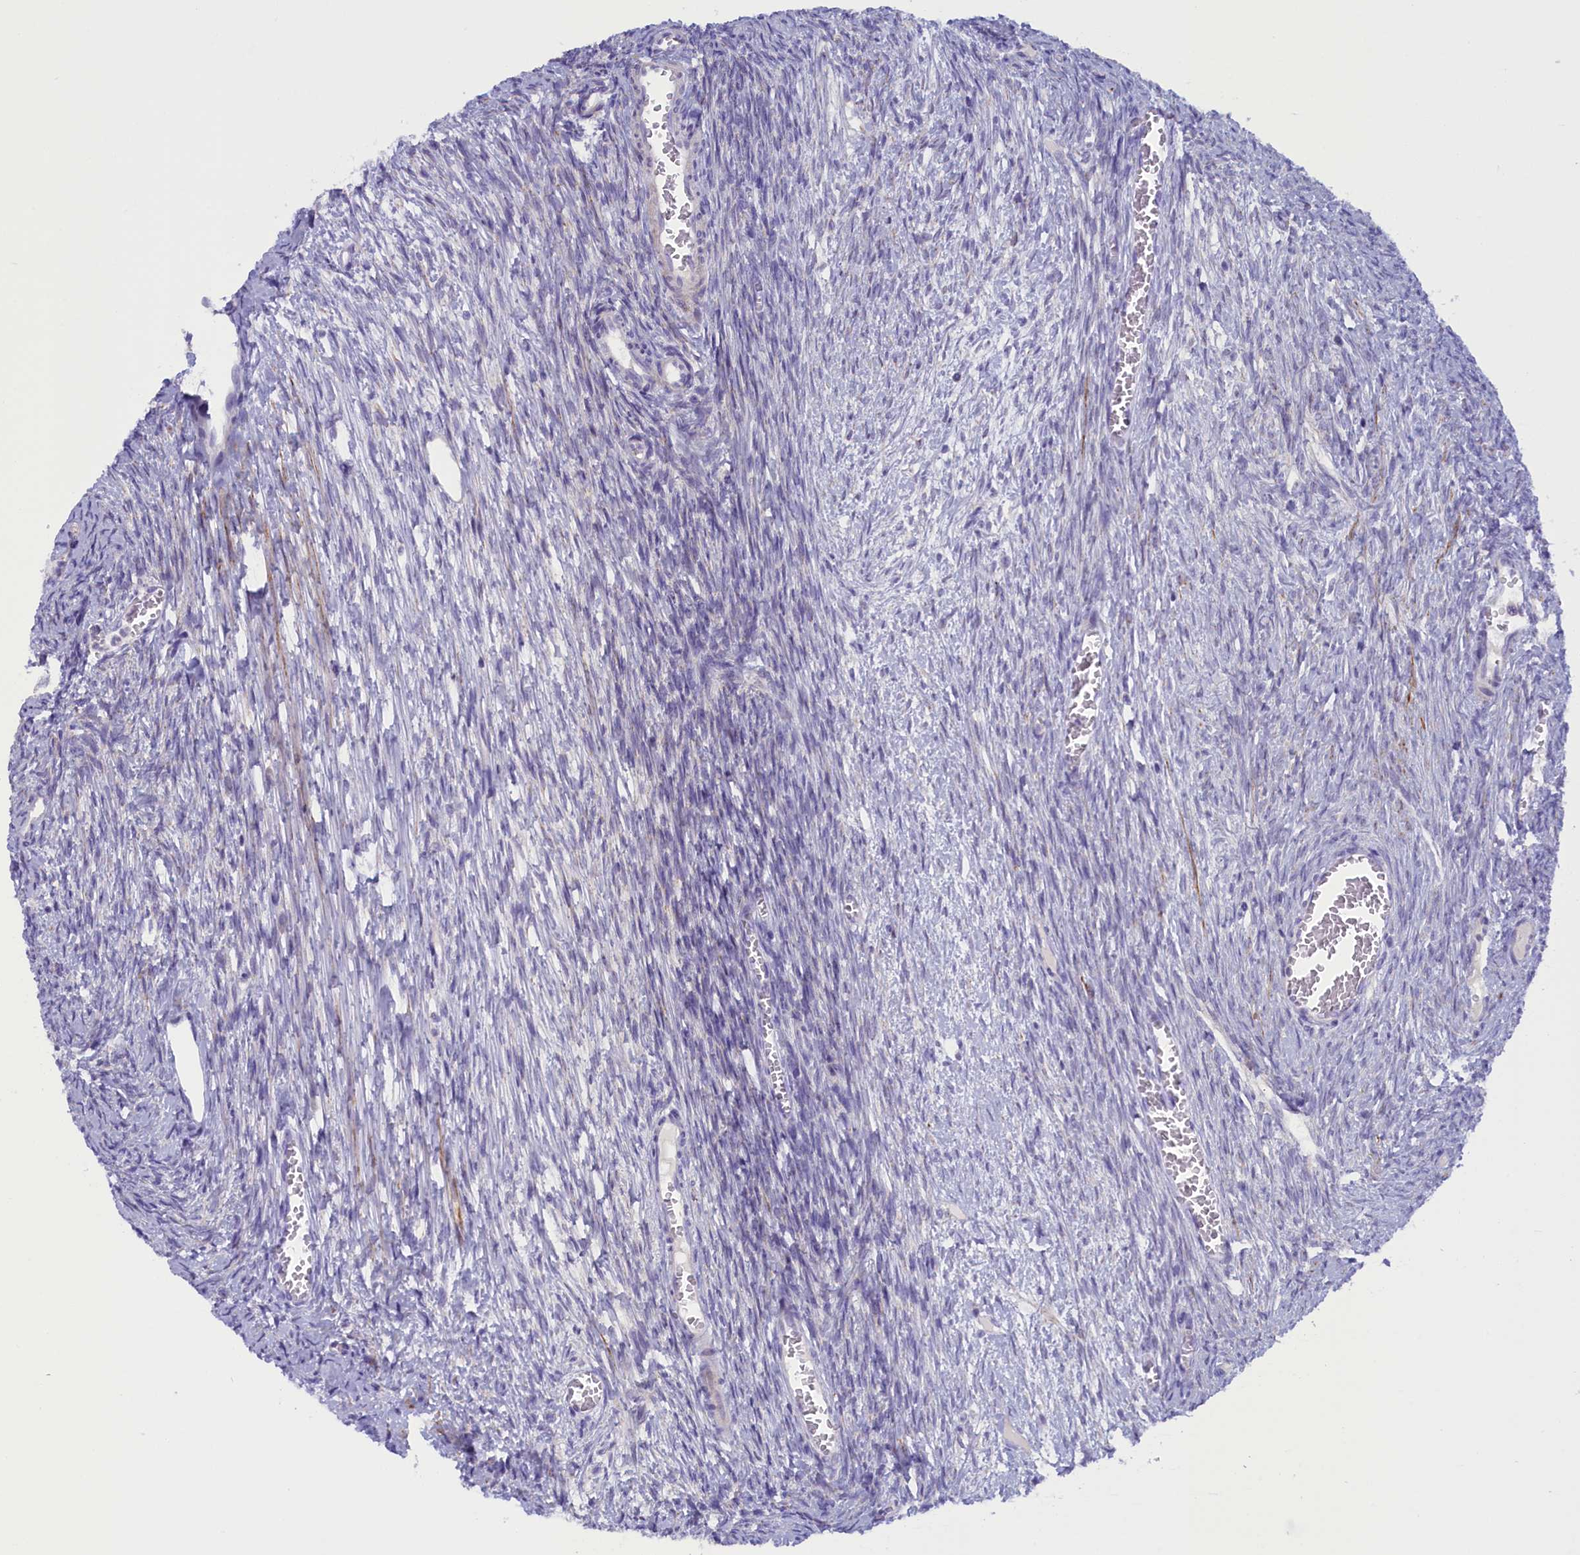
{"staining": {"intensity": "negative", "quantity": "none", "location": "none"}, "tissue": "ovary", "cell_type": "Follicle cells", "image_type": "normal", "snomed": [{"axis": "morphology", "description": "Normal tissue, NOS"}, {"axis": "topography", "description": "Ovary"}], "caption": "Immunohistochemistry photomicrograph of normal ovary stained for a protein (brown), which demonstrates no expression in follicle cells.", "gene": "RTTN", "patient": {"sex": "female", "age": 44}}